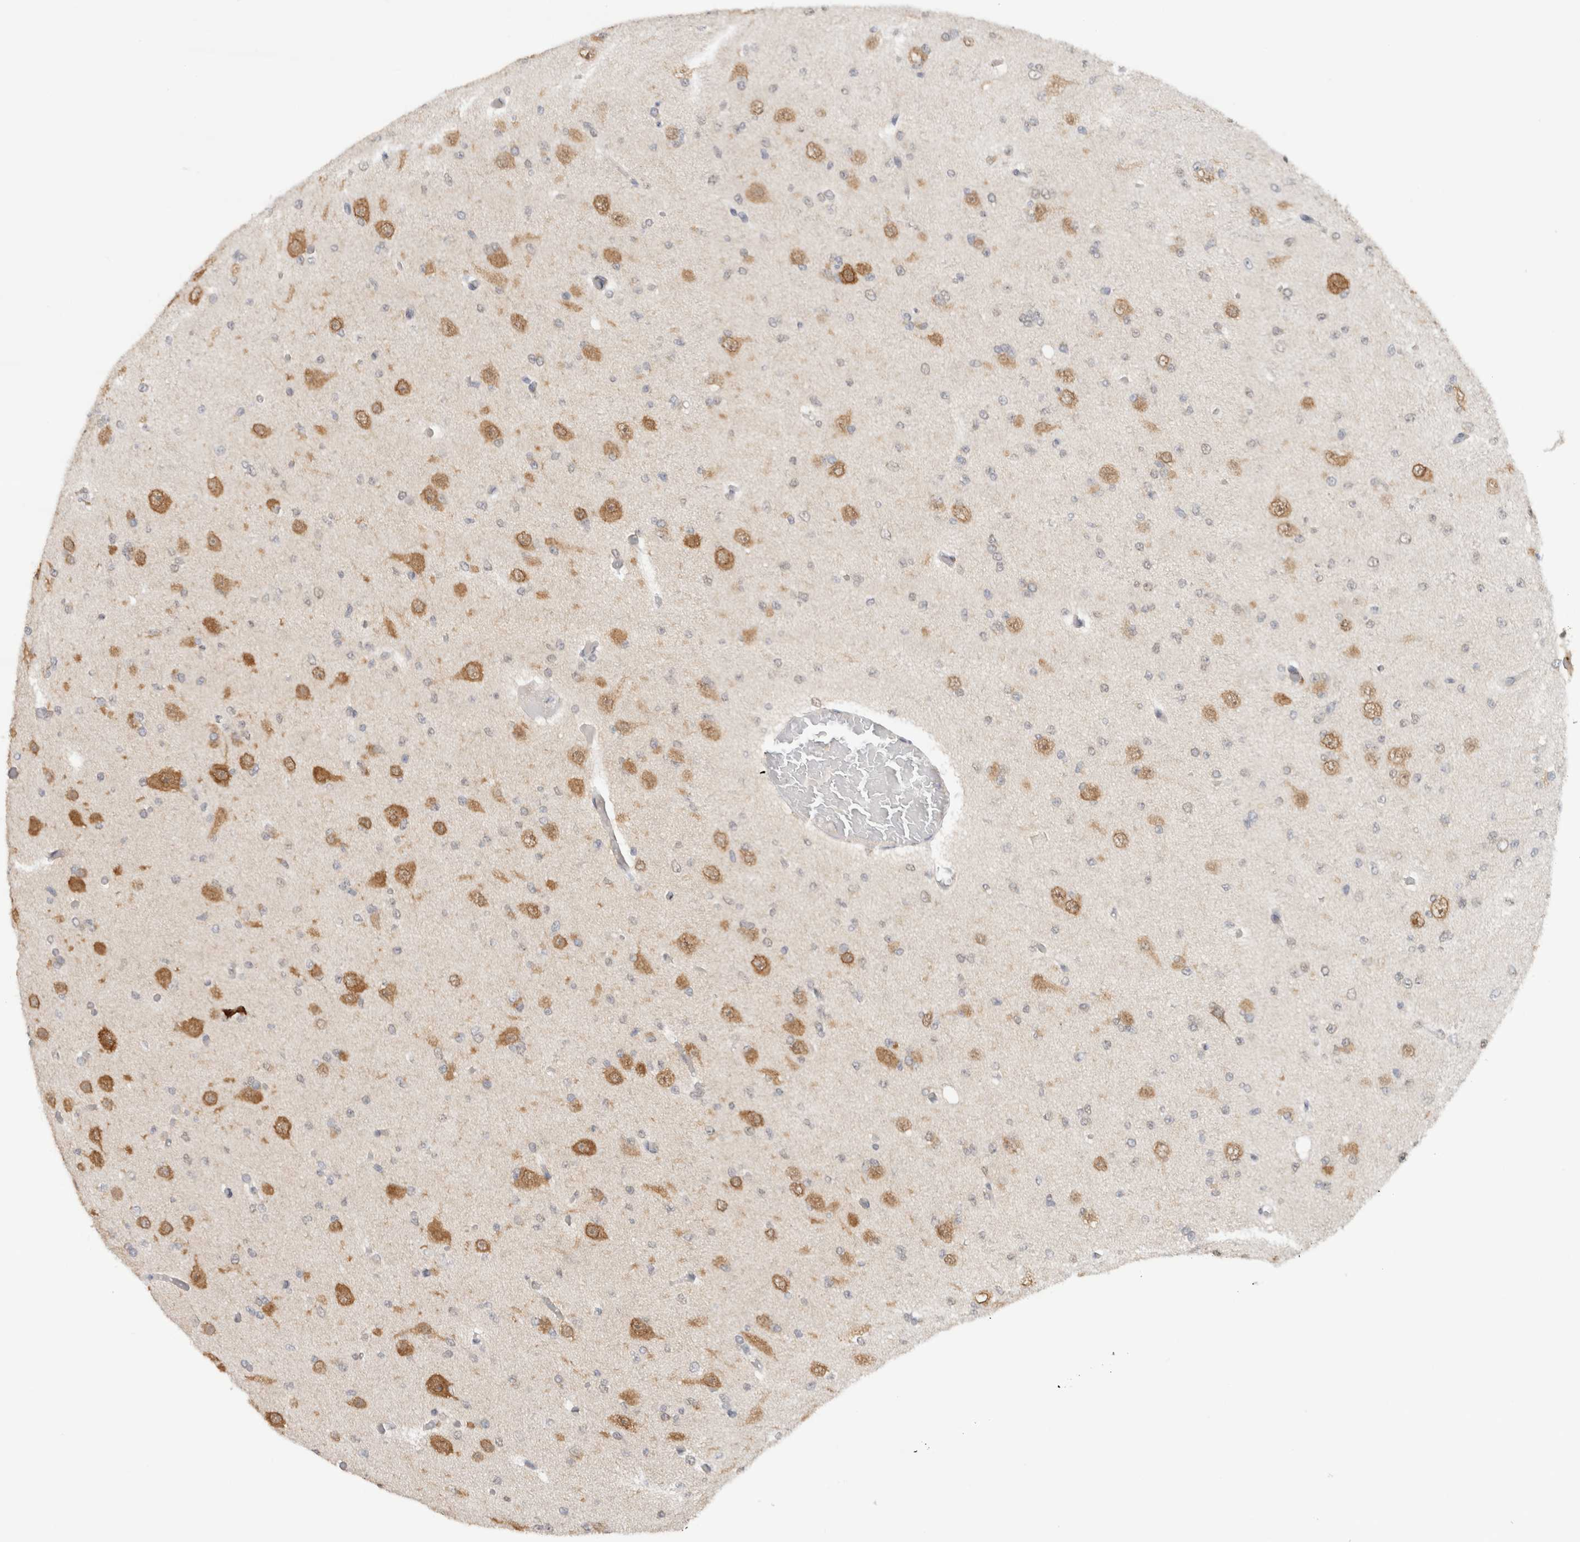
{"staining": {"intensity": "moderate", "quantity": "25%-75%", "location": "cytoplasmic/membranous"}, "tissue": "glioma", "cell_type": "Tumor cells", "image_type": "cancer", "snomed": [{"axis": "morphology", "description": "Glioma, malignant, Low grade"}, {"axis": "topography", "description": "Brain"}], "caption": "This is a photomicrograph of immunohistochemistry staining of glioma, which shows moderate expression in the cytoplasmic/membranous of tumor cells.", "gene": "EIF4G3", "patient": {"sex": "female", "age": 22}}